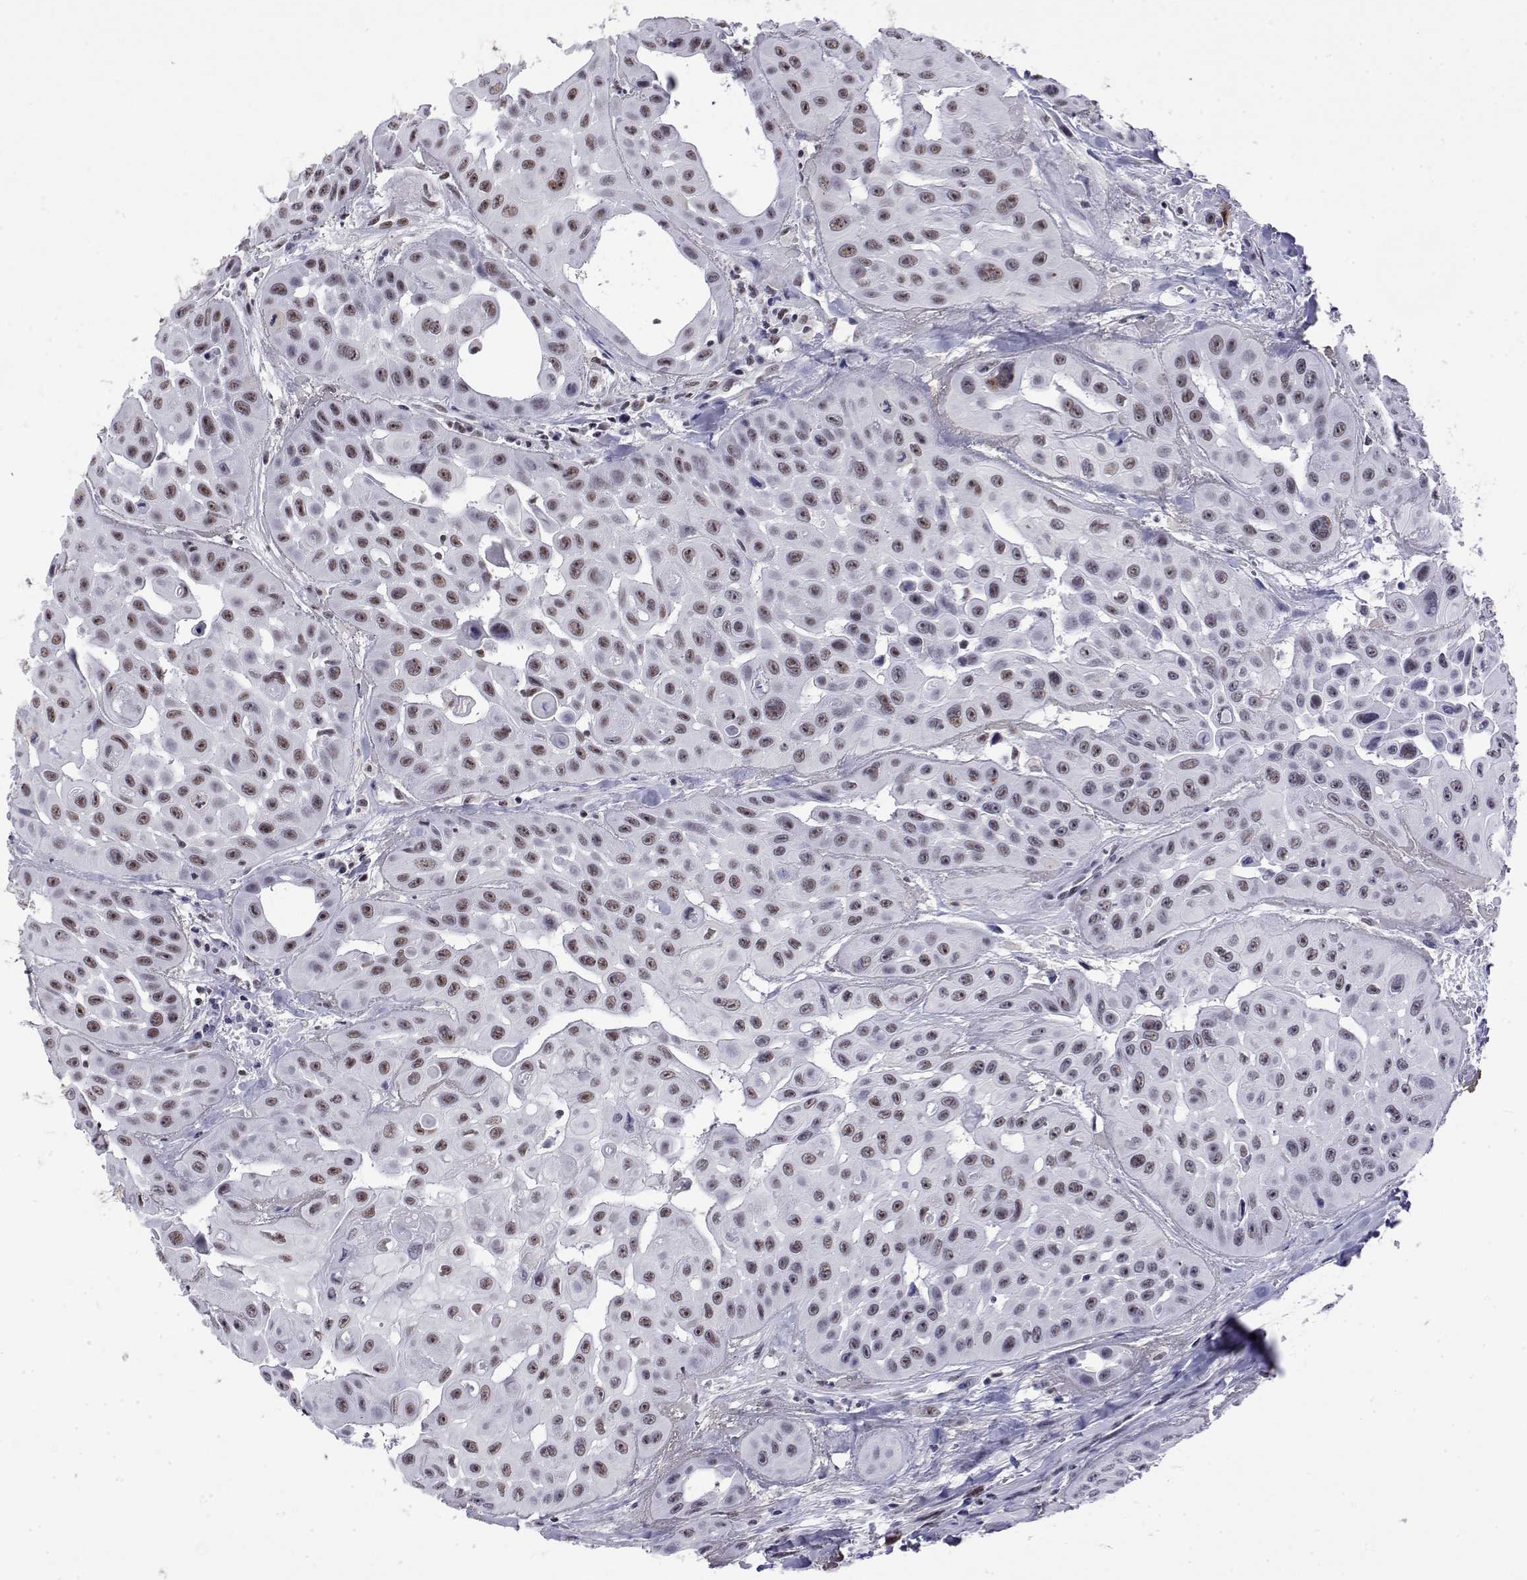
{"staining": {"intensity": "weak", "quantity": "25%-75%", "location": "nuclear"}, "tissue": "head and neck cancer", "cell_type": "Tumor cells", "image_type": "cancer", "snomed": [{"axis": "morphology", "description": "Adenocarcinoma, NOS"}, {"axis": "topography", "description": "Head-Neck"}], "caption": "Immunohistochemical staining of human head and neck cancer (adenocarcinoma) reveals low levels of weak nuclear staining in about 25%-75% of tumor cells. Immunohistochemistry stains the protein of interest in brown and the nuclei are stained blue.", "gene": "POLDIP3", "patient": {"sex": "male", "age": 73}}